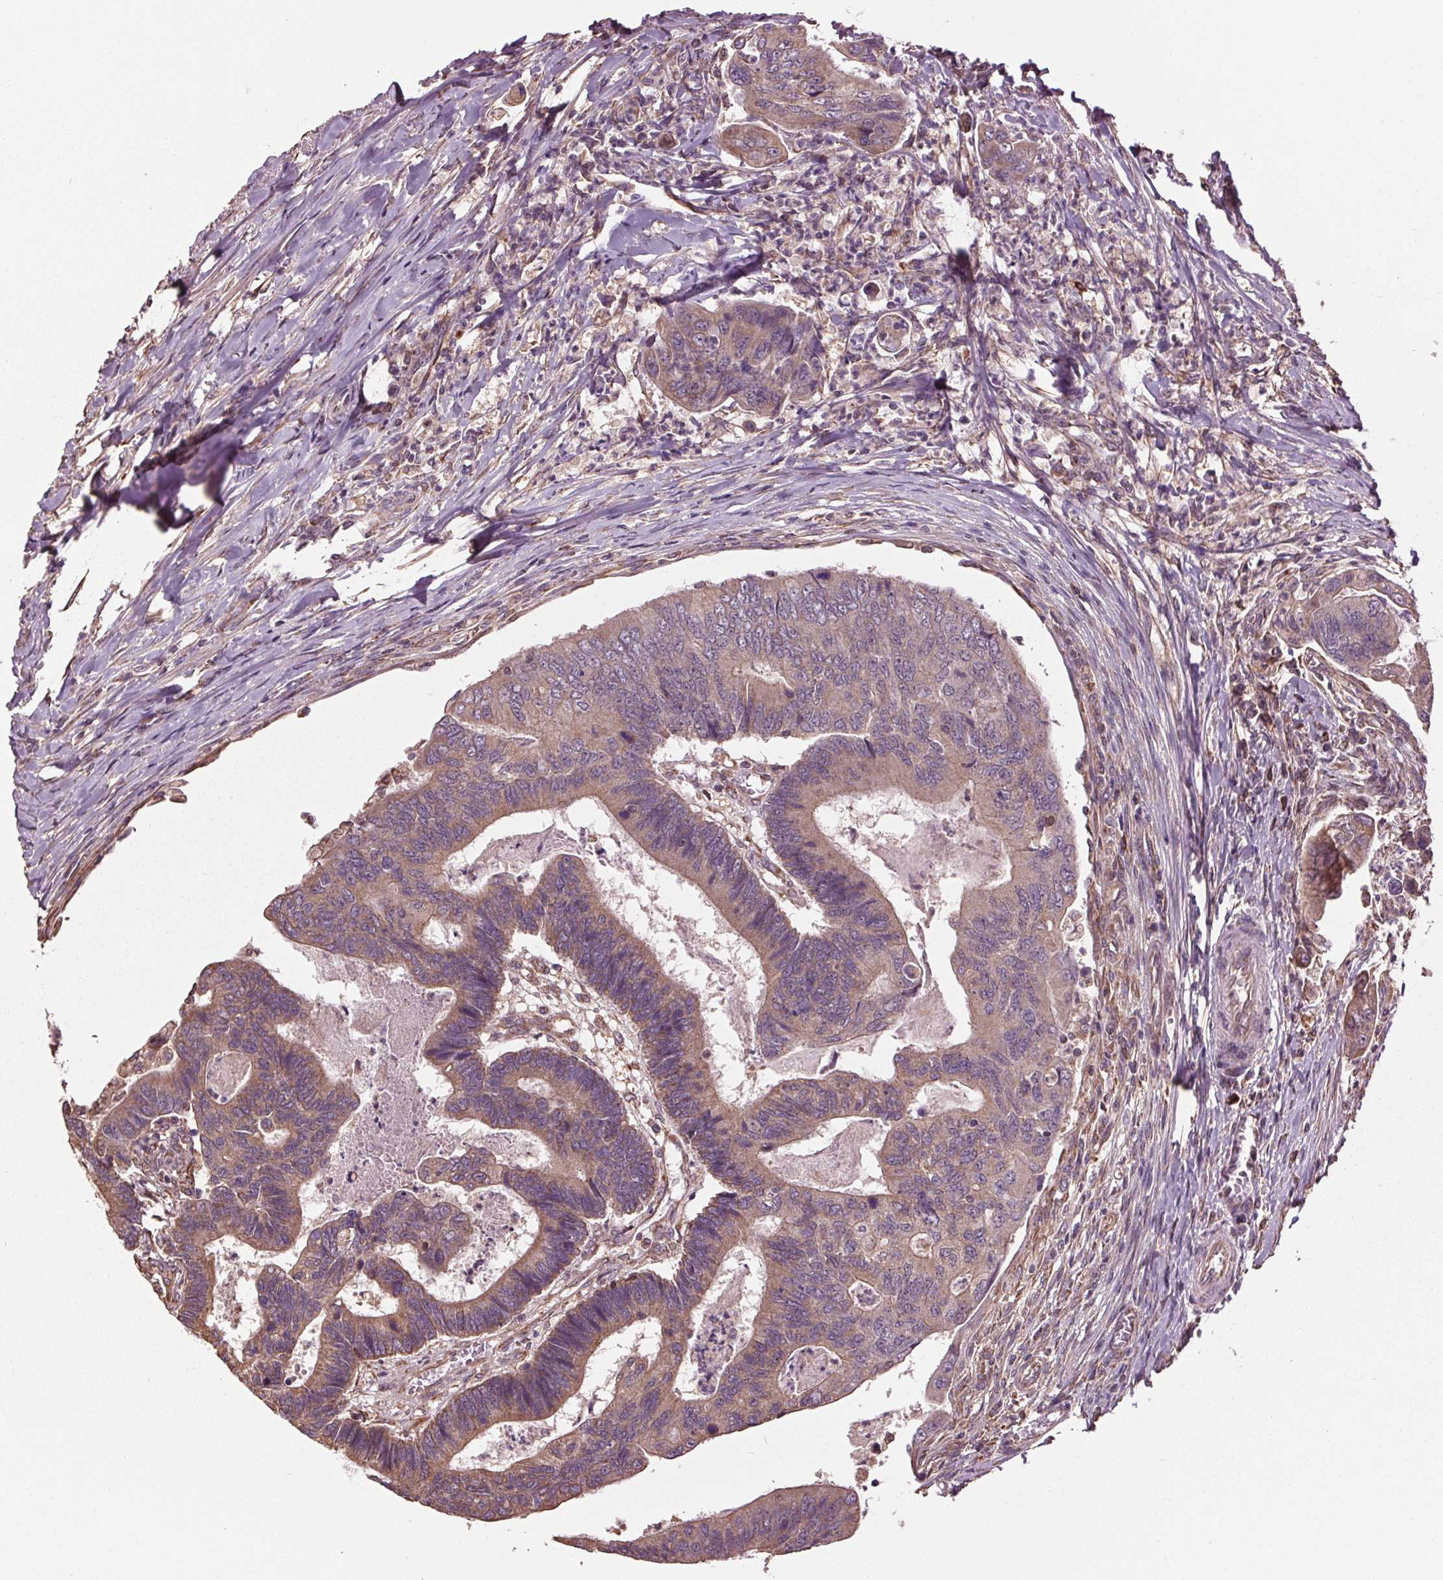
{"staining": {"intensity": "moderate", "quantity": ">75%", "location": "cytoplasmic/membranous"}, "tissue": "colorectal cancer", "cell_type": "Tumor cells", "image_type": "cancer", "snomed": [{"axis": "morphology", "description": "Adenocarcinoma, NOS"}, {"axis": "topography", "description": "Colon"}], "caption": "This micrograph reveals adenocarcinoma (colorectal) stained with immunohistochemistry (IHC) to label a protein in brown. The cytoplasmic/membranous of tumor cells show moderate positivity for the protein. Nuclei are counter-stained blue.", "gene": "RNPEP", "patient": {"sex": "female", "age": 67}}